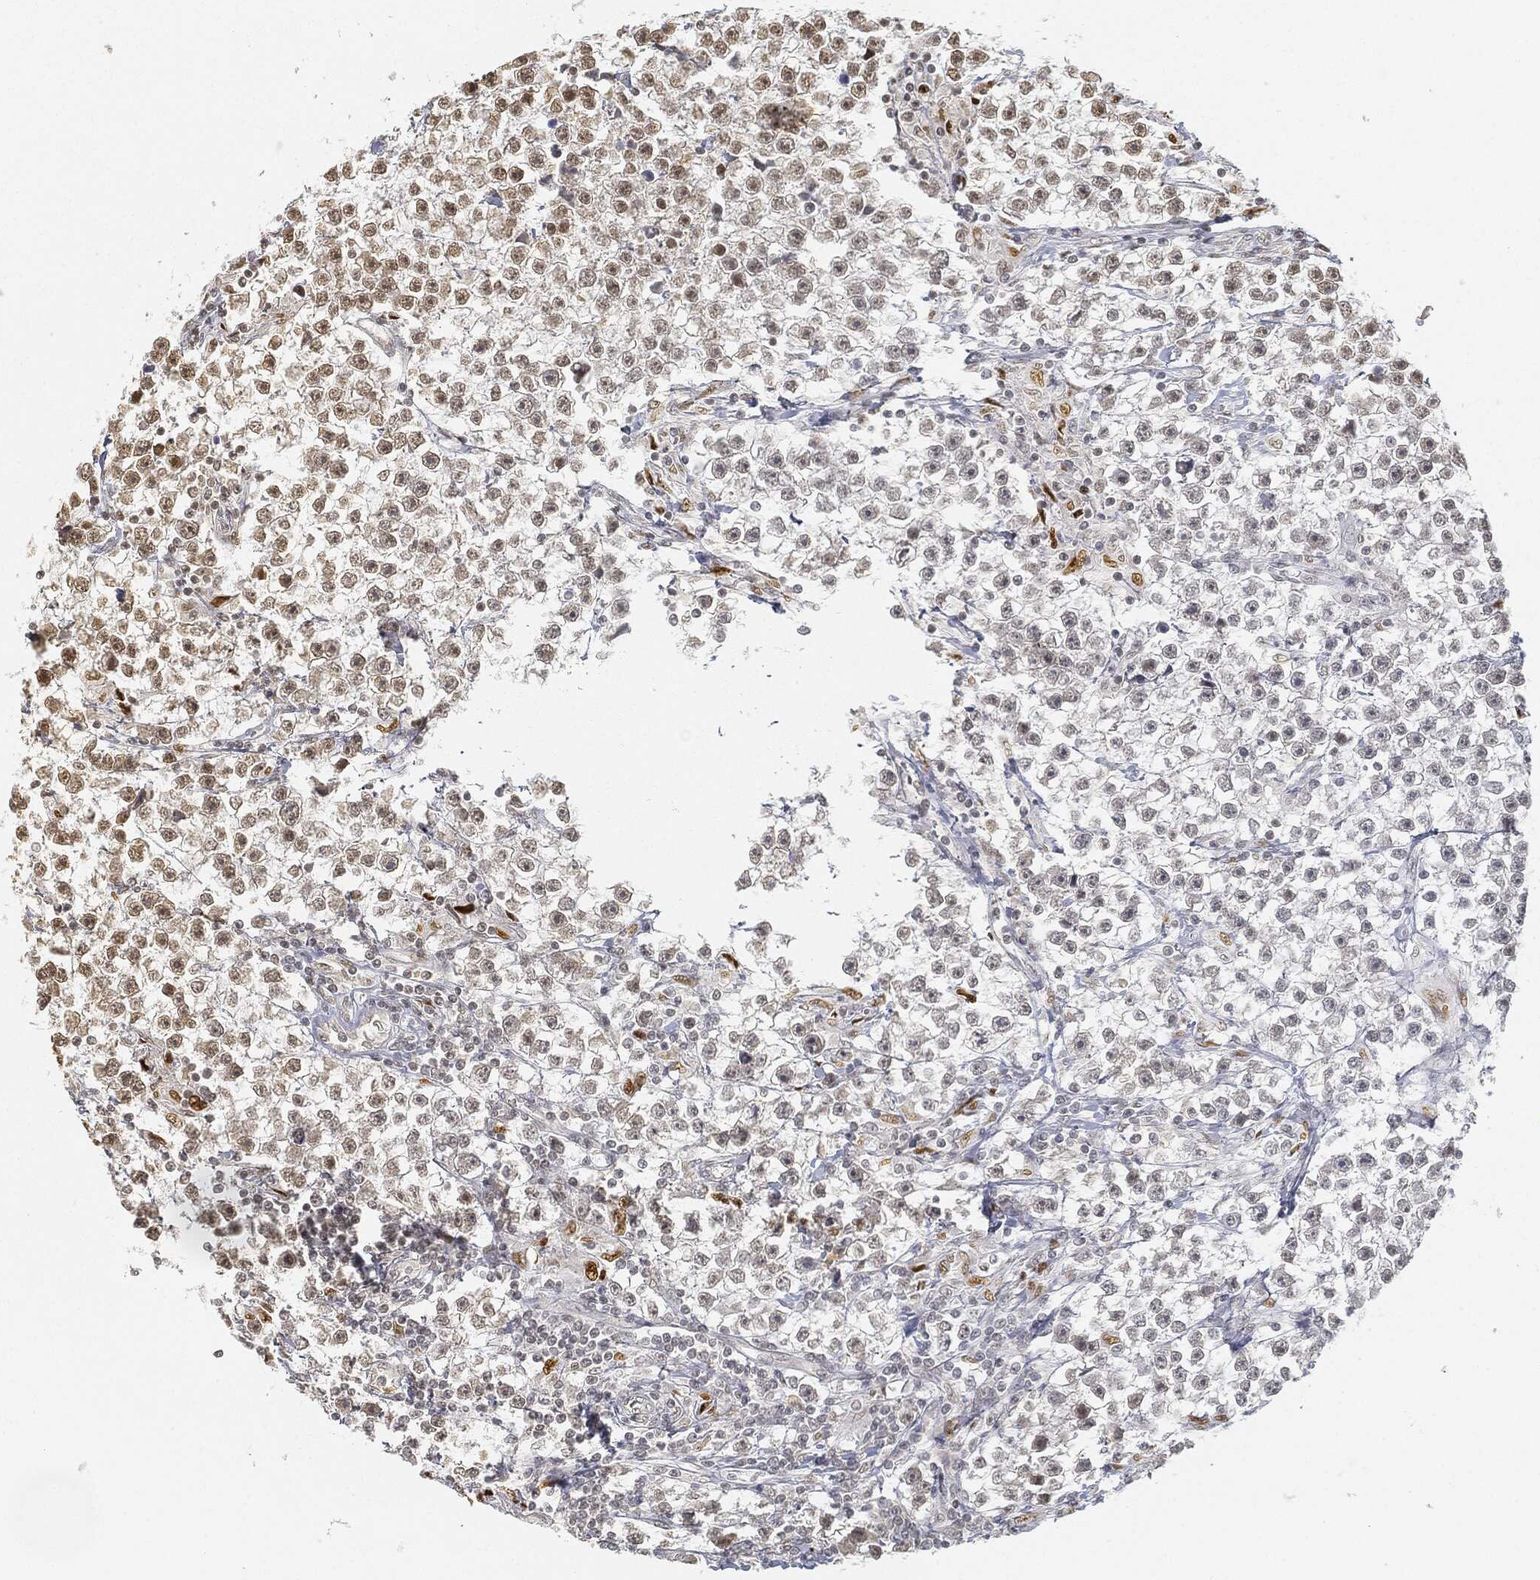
{"staining": {"intensity": "moderate", "quantity": "25%-75%", "location": "nuclear"}, "tissue": "testis cancer", "cell_type": "Tumor cells", "image_type": "cancer", "snomed": [{"axis": "morphology", "description": "Seminoma, NOS"}, {"axis": "topography", "description": "Testis"}], "caption": "The histopathology image reveals a brown stain indicating the presence of a protein in the nuclear of tumor cells in testis seminoma. (Stains: DAB in brown, nuclei in blue, Microscopy: brightfield microscopy at high magnification).", "gene": "CIB1", "patient": {"sex": "male", "age": 59}}